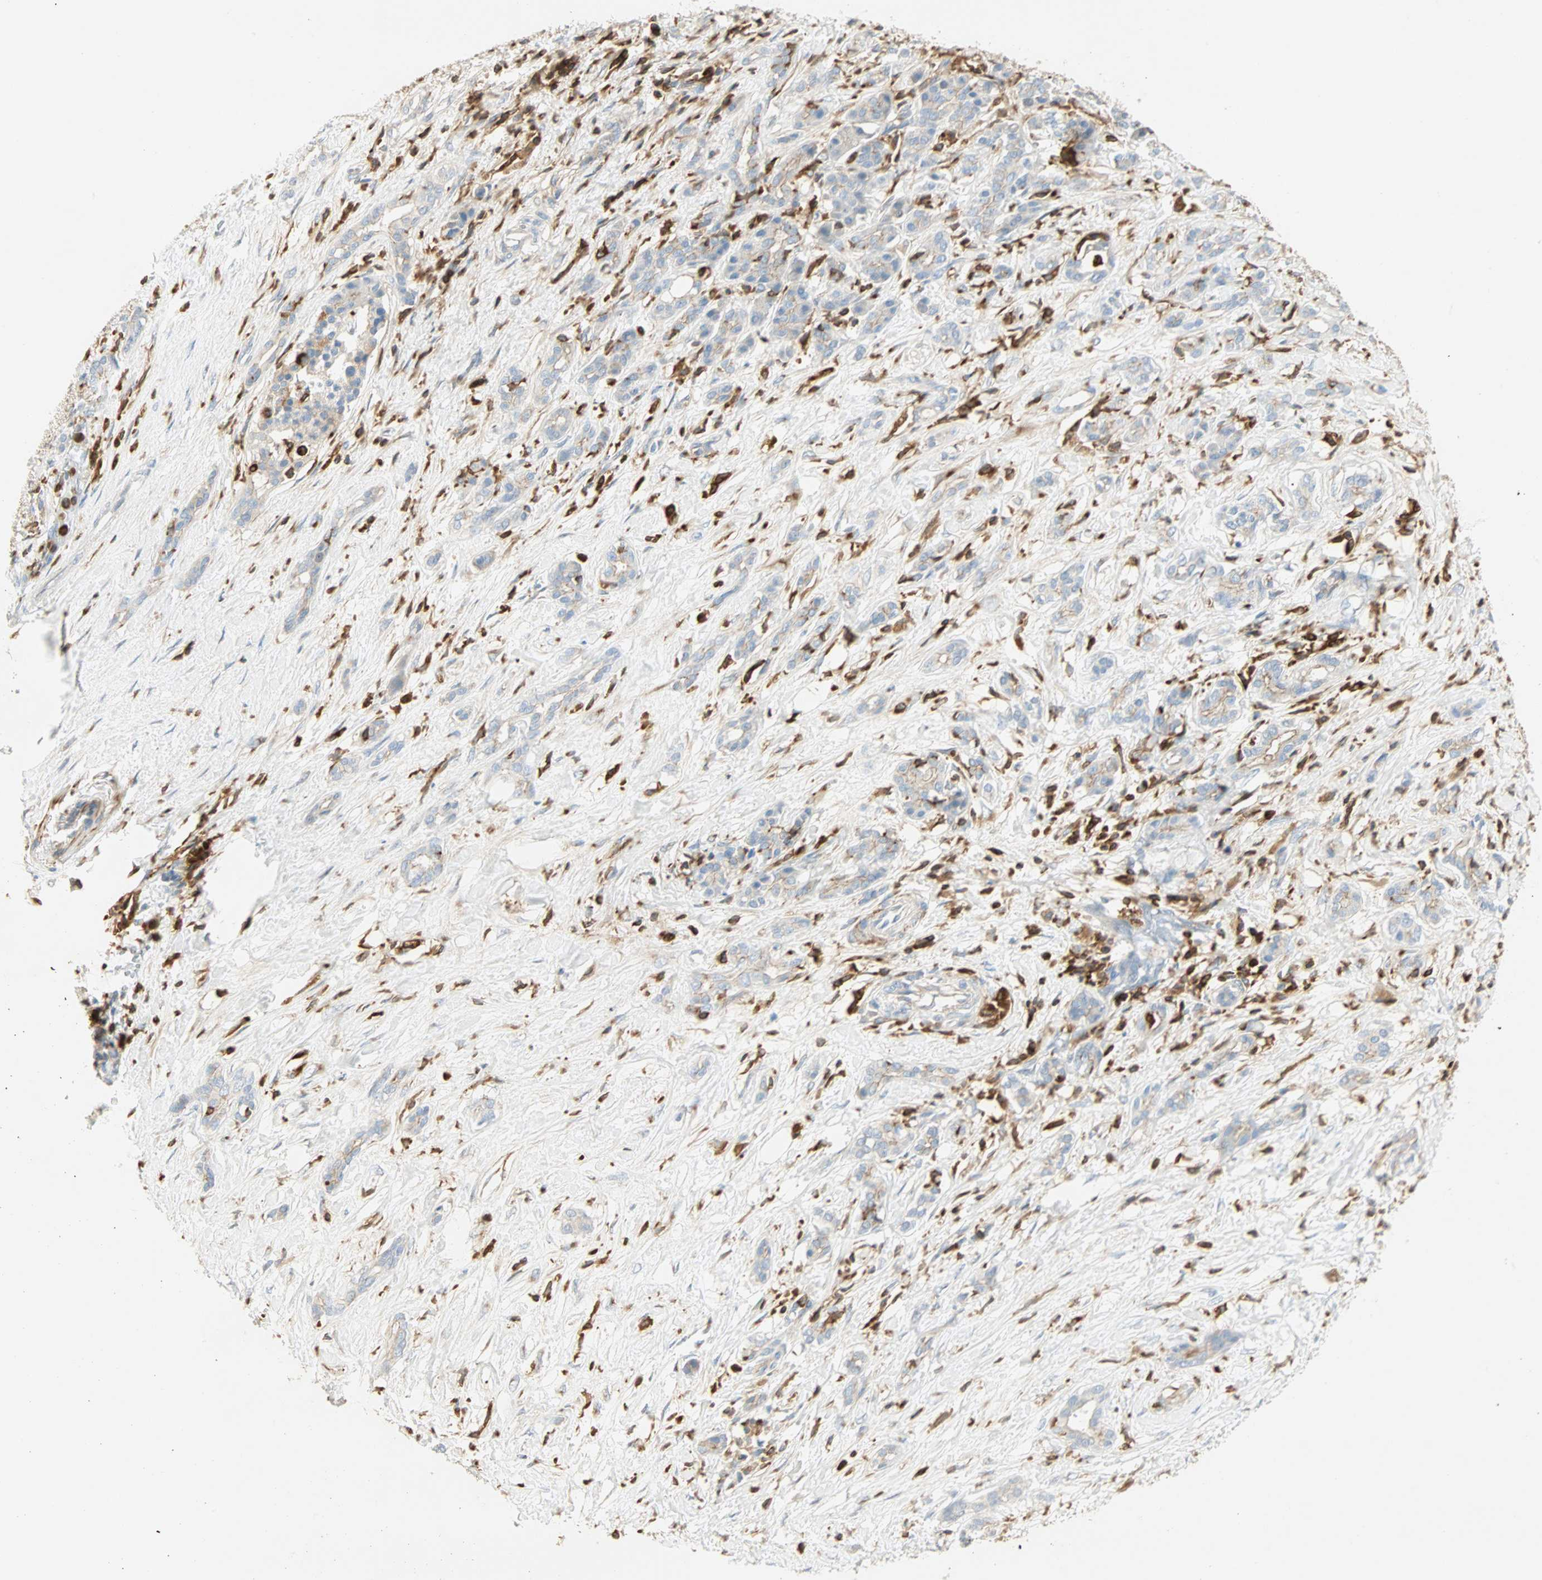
{"staining": {"intensity": "weak", "quantity": "<25%", "location": "cytoplasmic/membranous"}, "tissue": "pancreatic cancer", "cell_type": "Tumor cells", "image_type": "cancer", "snomed": [{"axis": "morphology", "description": "Adenocarcinoma, NOS"}, {"axis": "topography", "description": "Pancreas"}], "caption": "The immunohistochemistry (IHC) histopathology image has no significant staining in tumor cells of pancreatic cancer (adenocarcinoma) tissue.", "gene": "FMNL1", "patient": {"sex": "male", "age": 41}}